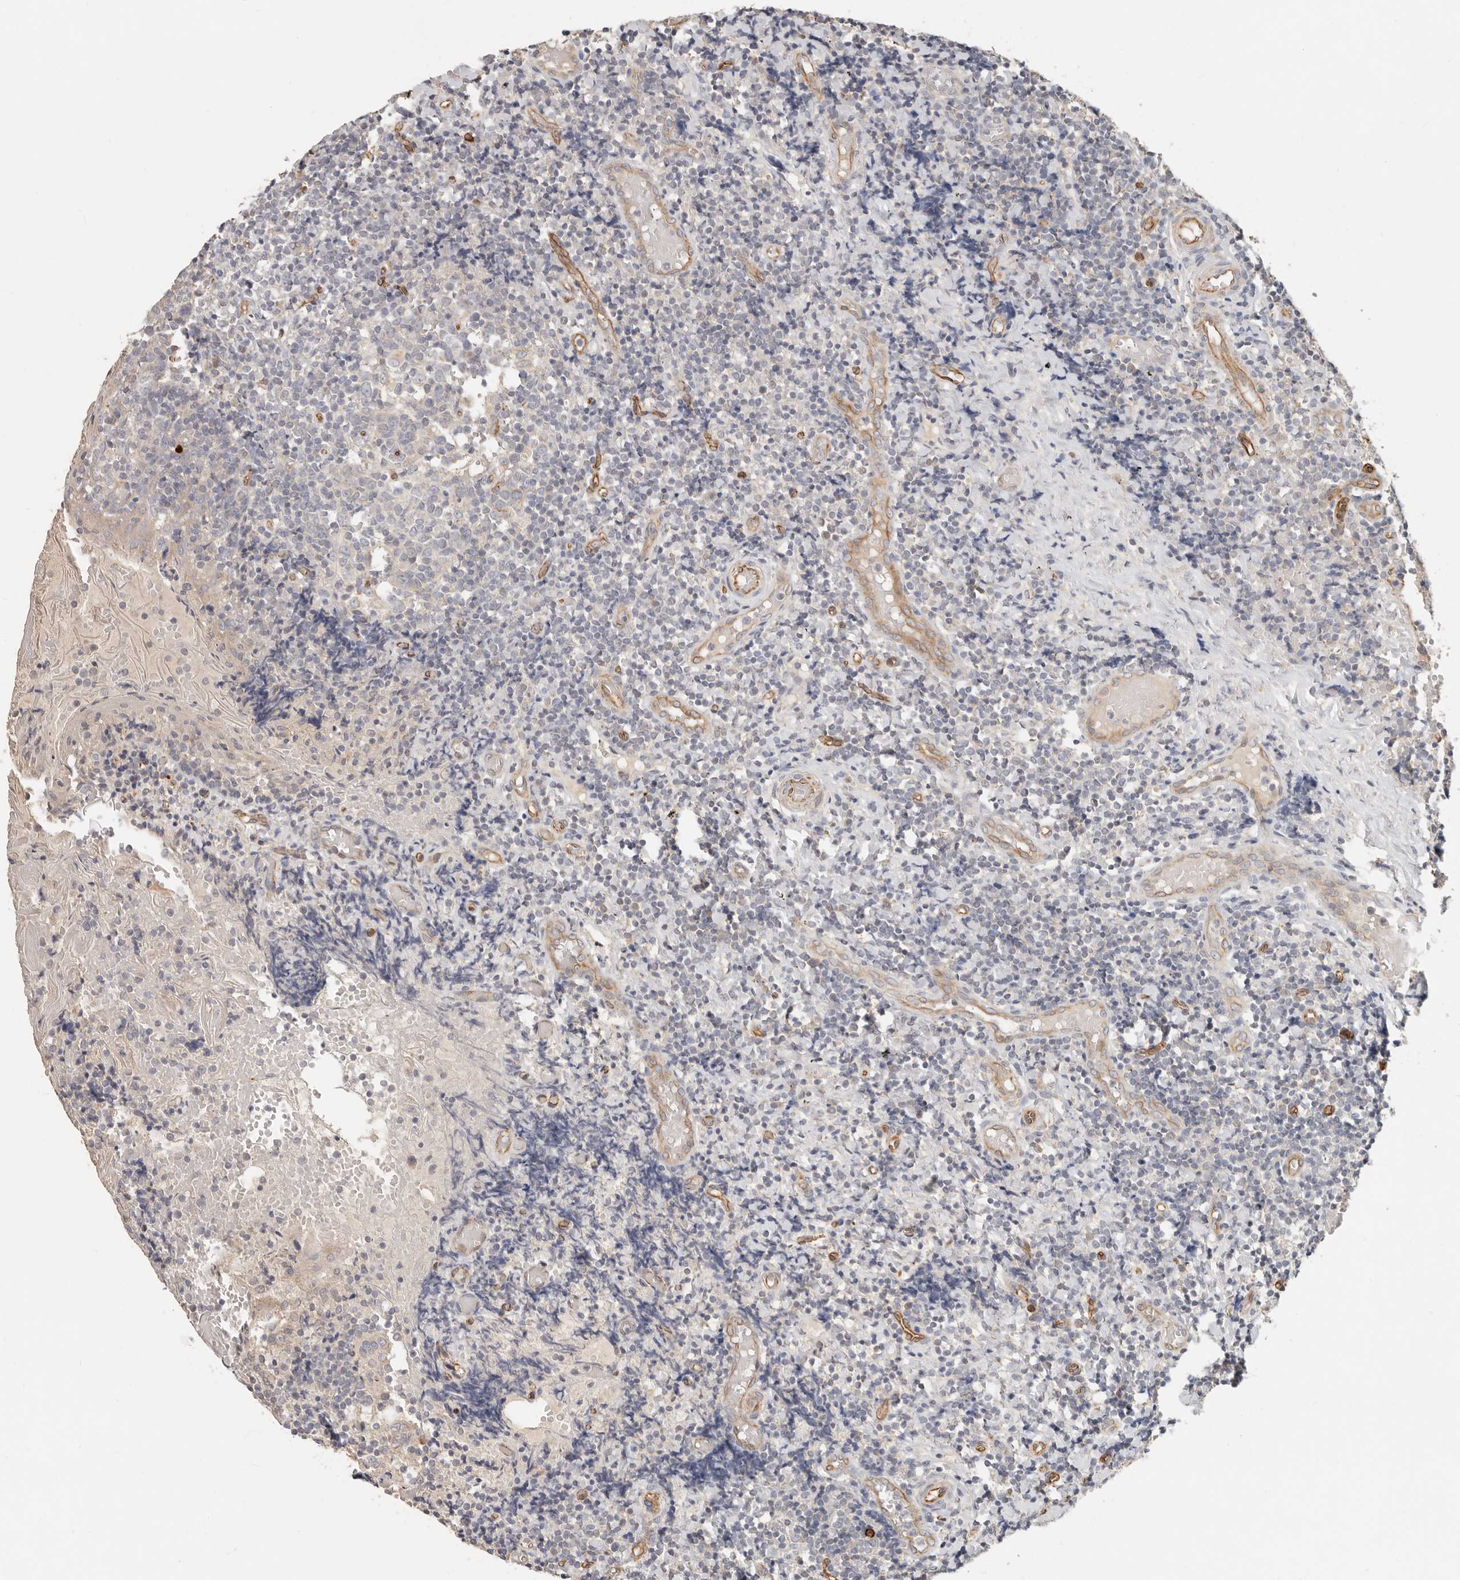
{"staining": {"intensity": "negative", "quantity": "none", "location": "none"}, "tissue": "tonsil", "cell_type": "Germinal center cells", "image_type": "normal", "snomed": [{"axis": "morphology", "description": "Normal tissue, NOS"}, {"axis": "topography", "description": "Tonsil"}], "caption": "IHC image of unremarkable human tonsil stained for a protein (brown), which shows no staining in germinal center cells.", "gene": "SPRING1", "patient": {"sex": "female", "age": 19}}